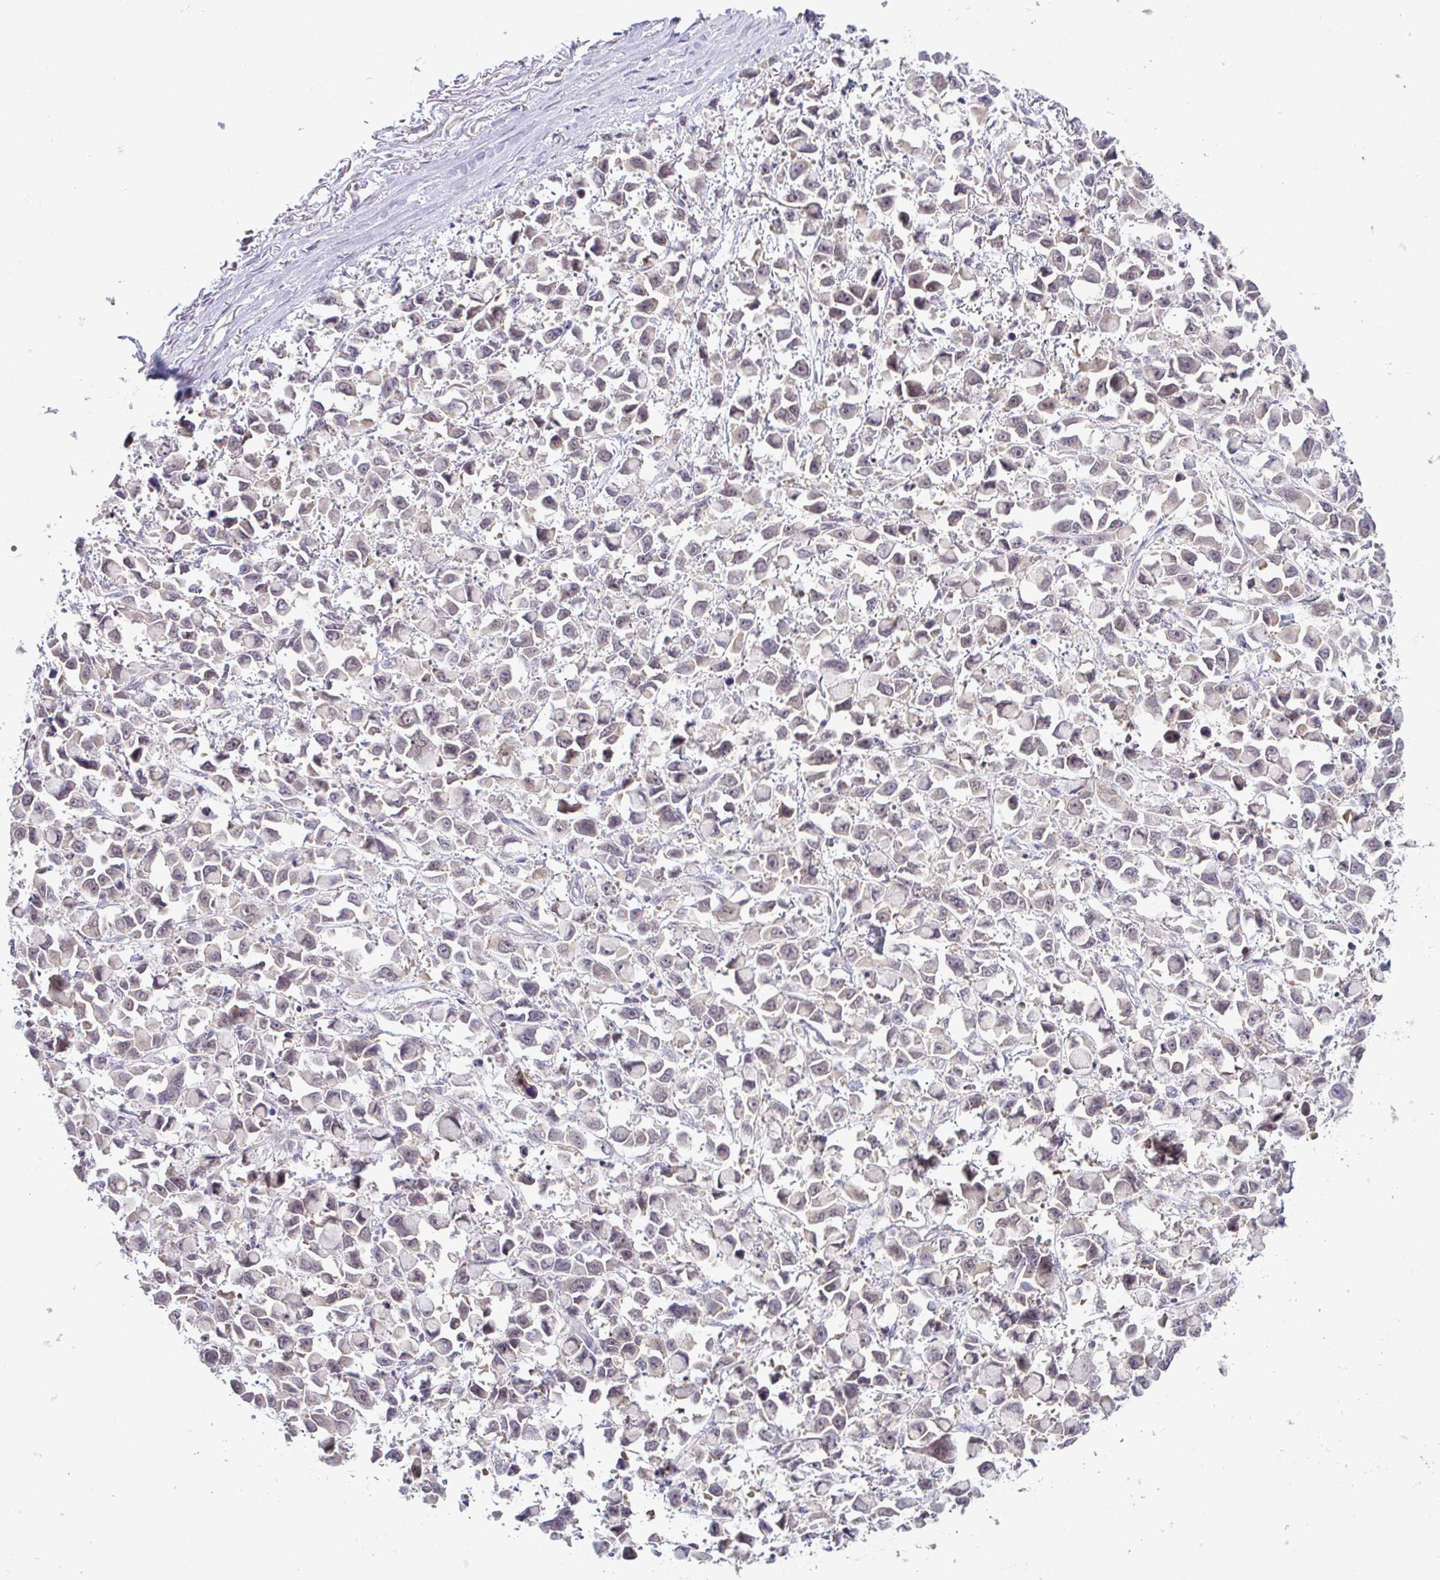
{"staining": {"intensity": "negative", "quantity": "none", "location": "none"}, "tissue": "stomach cancer", "cell_type": "Tumor cells", "image_type": "cancer", "snomed": [{"axis": "morphology", "description": "Adenocarcinoma, NOS"}, {"axis": "topography", "description": "Stomach"}], "caption": "Immunohistochemical staining of stomach adenocarcinoma reveals no significant staining in tumor cells. (DAB (3,3'-diaminobenzidine) immunohistochemistry, high magnification).", "gene": "CSE1L", "patient": {"sex": "female", "age": 81}}